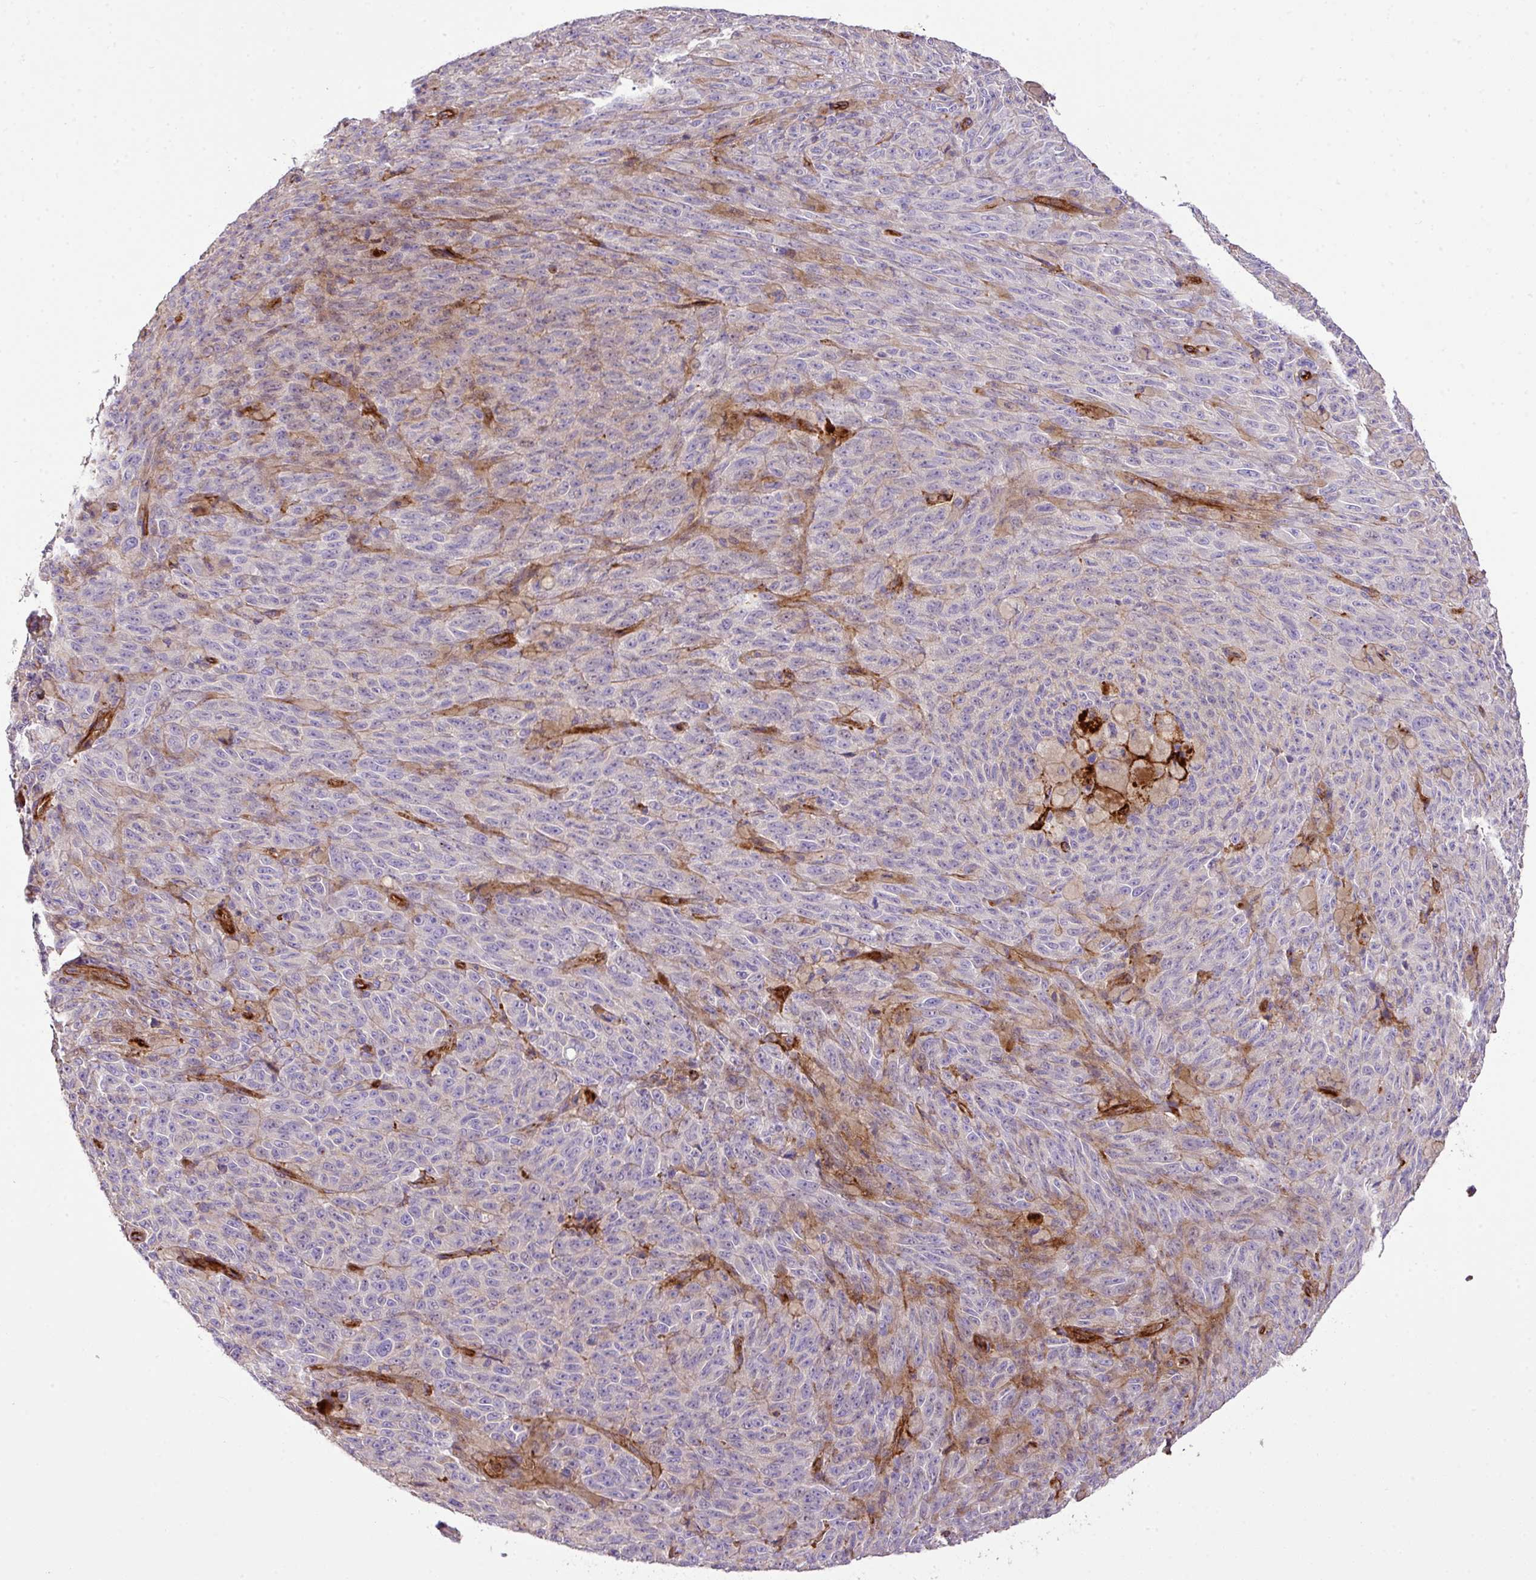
{"staining": {"intensity": "weak", "quantity": "<25%", "location": "cytoplasmic/membranous"}, "tissue": "melanoma", "cell_type": "Tumor cells", "image_type": "cancer", "snomed": [{"axis": "morphology", "description": "Malignant melanoma, NOS"}, {"axis": "topography", "description": "Skin"}], "caption": "An immunohistochemistry (IHC) micrograph of melanoma is shown. There is no staining in tumor cells of melanoma.", "gene": "CTXN2", "patient": {"sex": "female", "age": 82}}